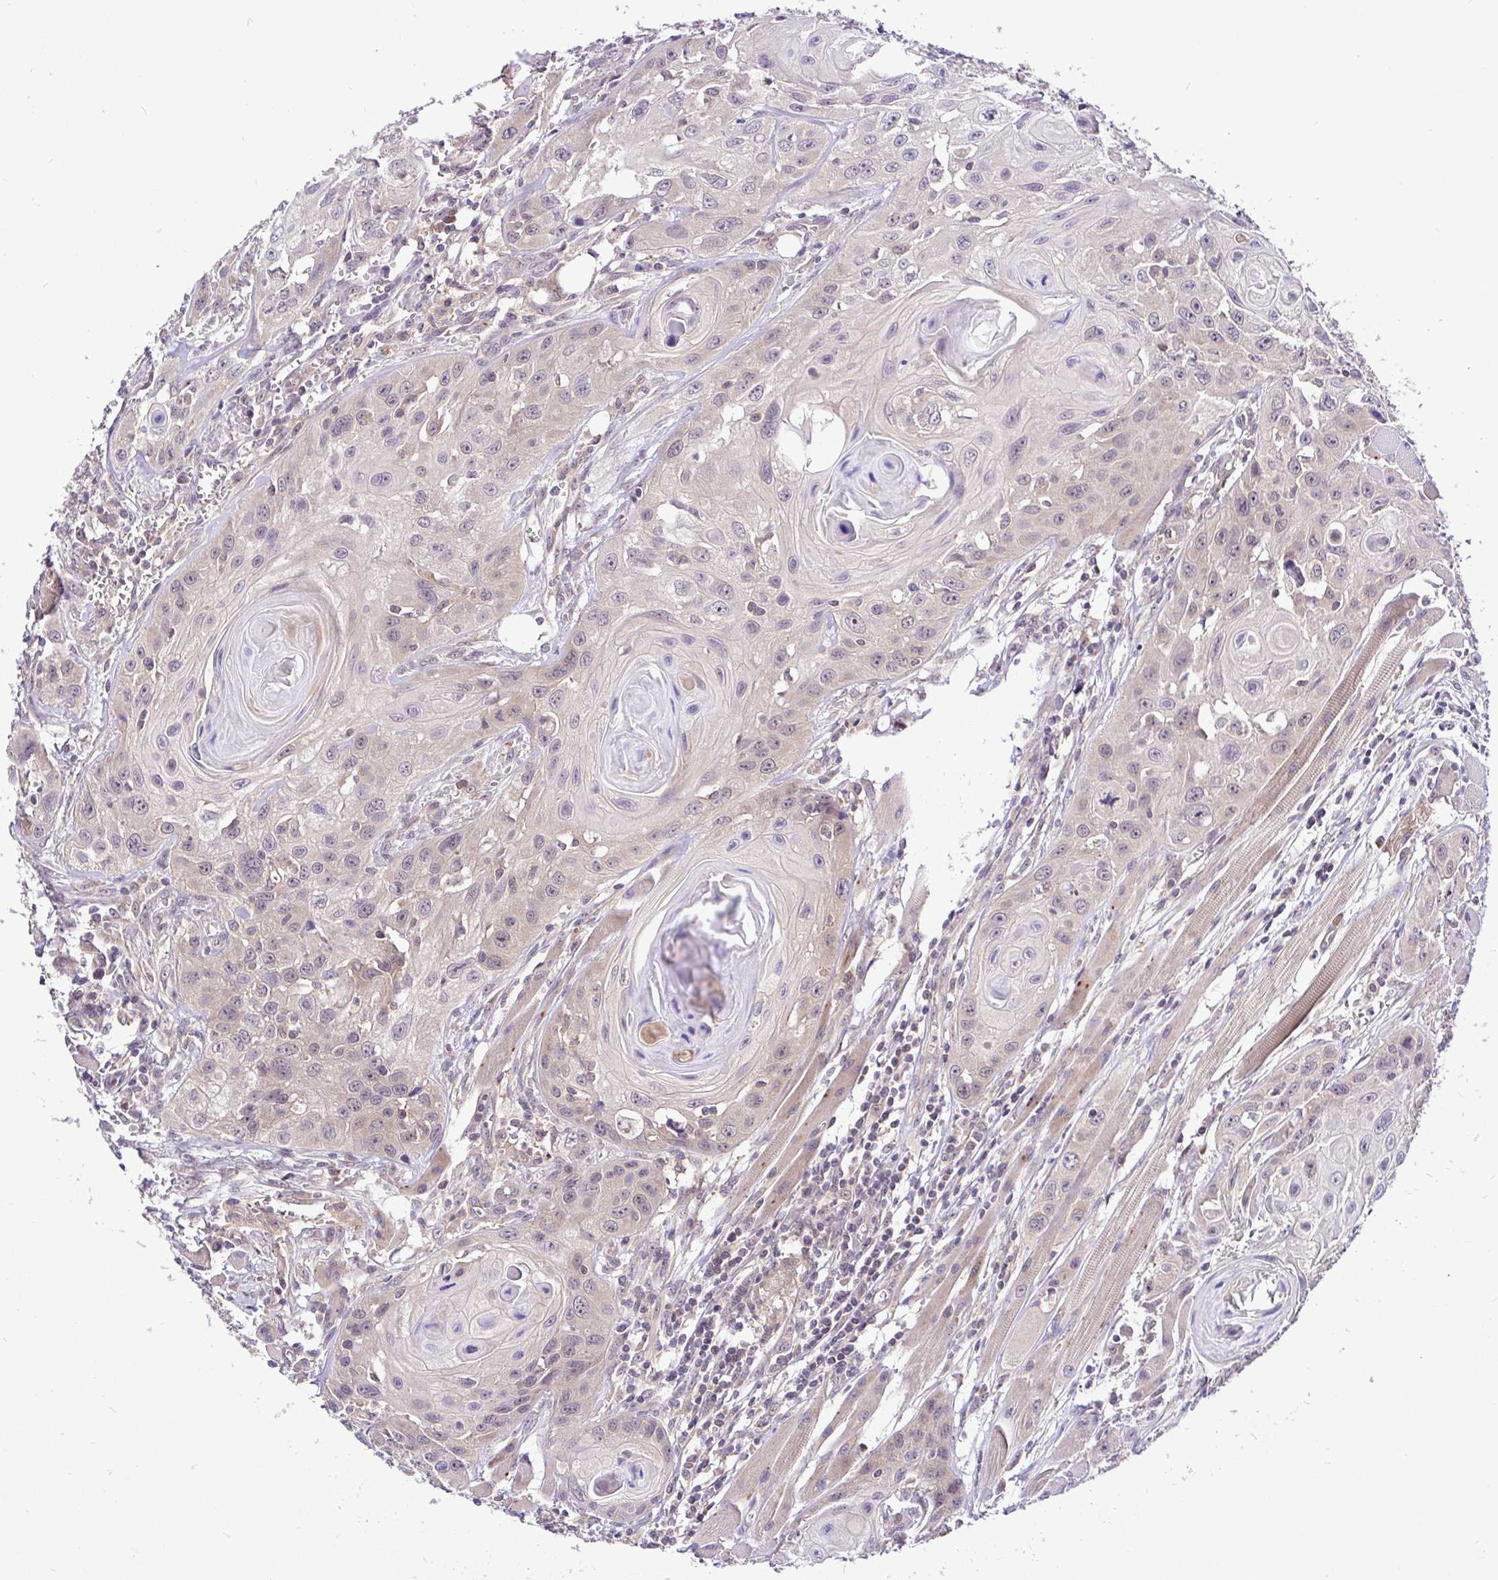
{"staining": {"intensity": "weak", "quantity": "<25%", "location": "cytoplasmic/membranous,nuclear"}, "tissue": "head and neck cancer", "cell_type": "Tumor cells", "image_type": "cancer", "snomed": [{"axis": "morphology", "description": "Squamous cell carcinoma, NOS"}, {"axis": "topography", "description": "Oral tissue"}, {"axis": "topography", "description": "Head-Neck"}], "caption": "Immunohistochemical staining of head and neck cancer reveals no significant expression in tumor cells.", "gene": "UBE2M", "patient": {"sex": "male", "age": 58}}